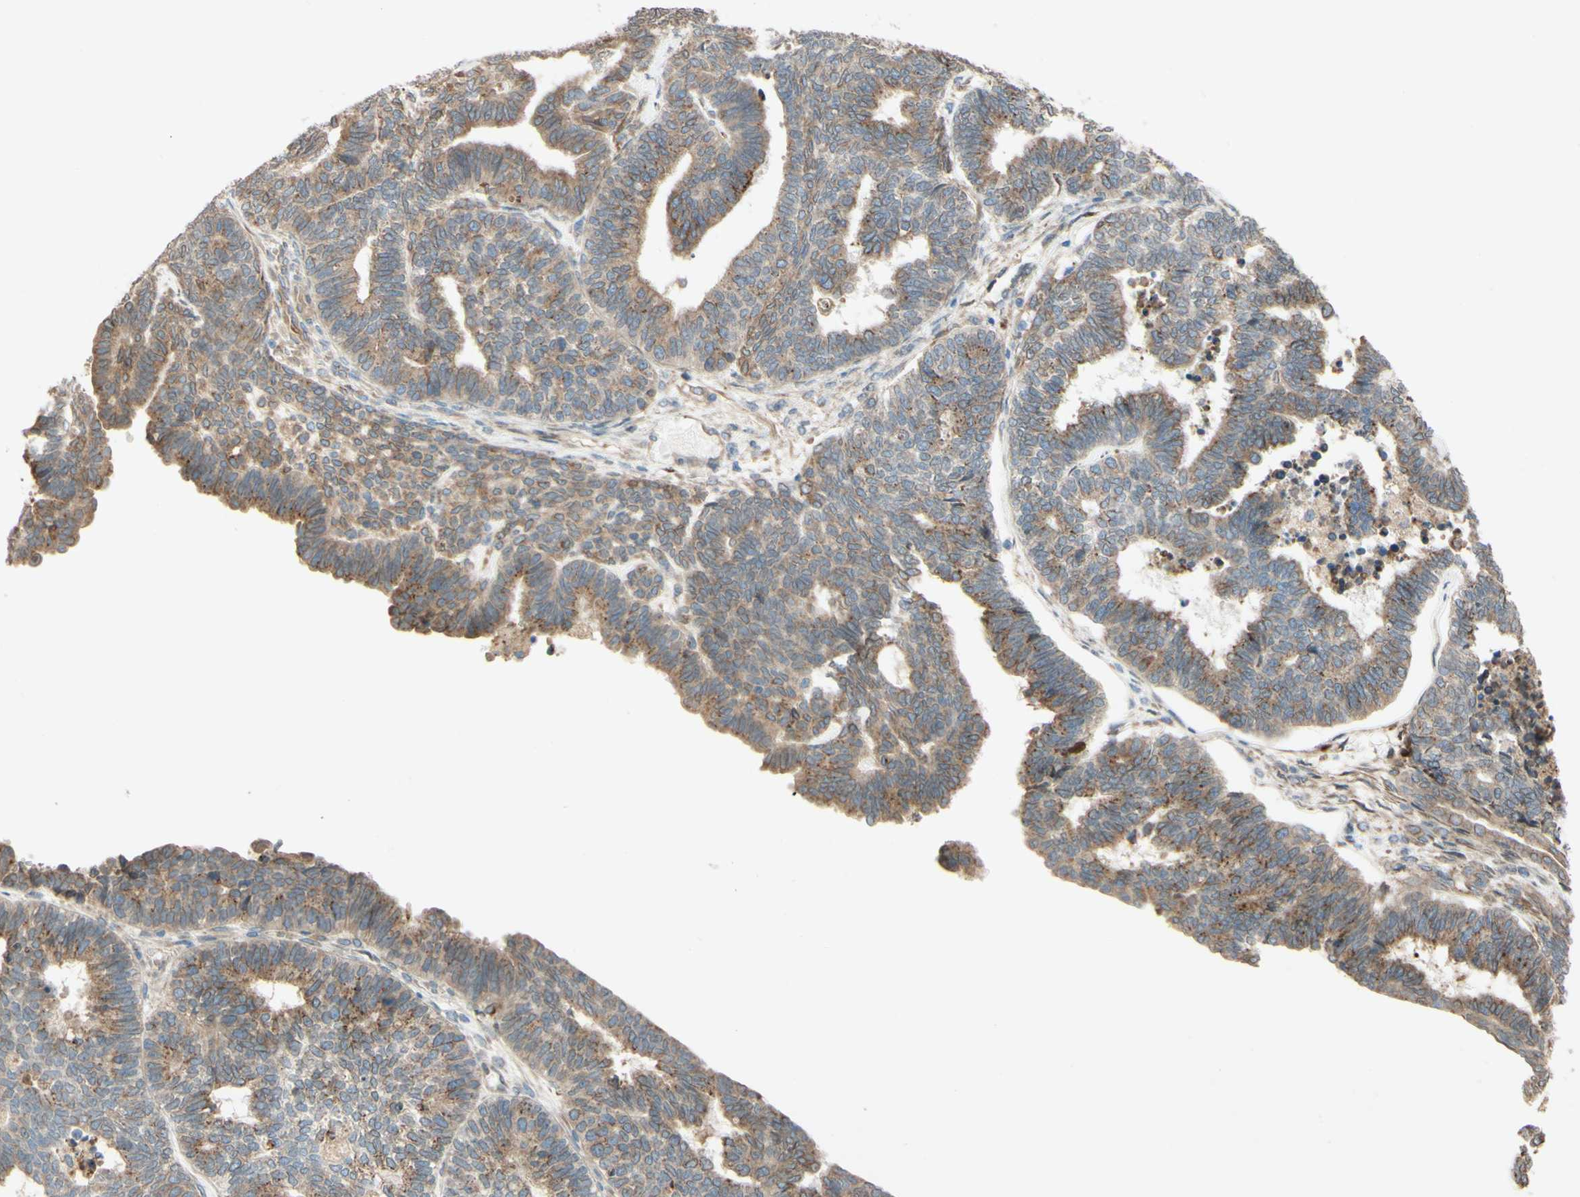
{"staining": {"intensity": "moderate", "quantity": "25%-75%", "location": "cytoplasmic/membranous,nuclear"}, "tissue": "endometrial cancer", "cell_type": "Tumor cells", "image_type": "cancer", "snomed": [{"axis": "morphology", "description": "Adenocarcinoma, NOS"}, {"axis": "topography", "description": "Endometrium"}], "caption": "Protein analysis of endometrial cancer (adenocarcinoma) tissue reveals moderate cytoplasmic/membranous and nuclear staining in approximately 25%-75% of tumor cells. (DAB (3,3'-diaminobenzidine) = brown stain, brightfield microscopy at high magnification).", "gene": "PTPRU", "patient": {"sex": "female", "age": 70}}